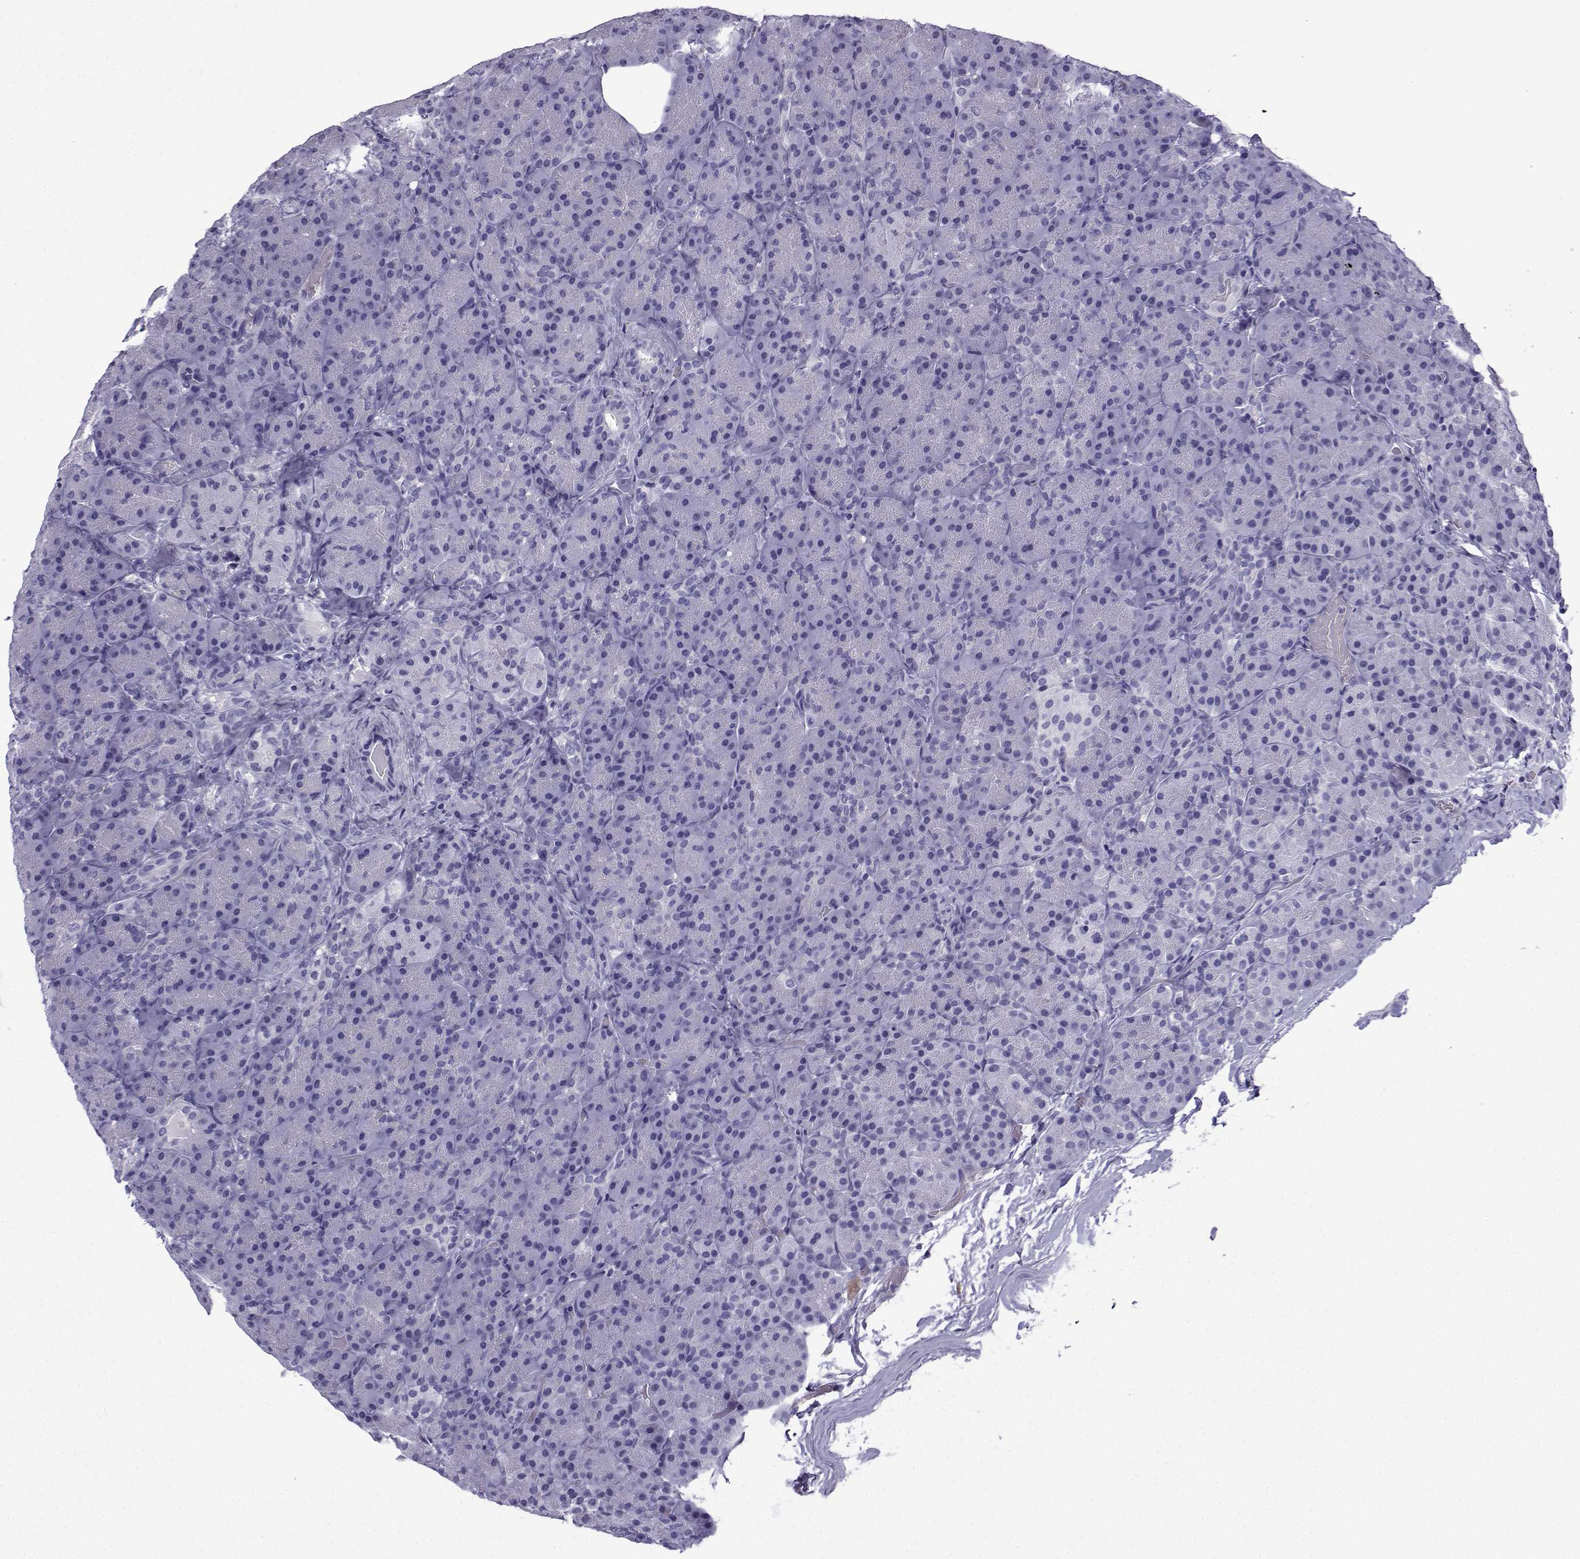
{"staining": {"intensity": "negative", "quantity": "none", "location": "none"}, "tissue": "pancreas", "cell_type": "Exocrine glandular cells", "image_type": "normal", "snomed": [{"axis": "morphology", "description": "Normal tissue, NOS"}, {"axis": "topography", "description": "Pancreas"}], "caption": "Human pancreas stained for a protein using immunohistochemistry (IHC) reveals no positivity in exocrine glandular cells.", "gene": "ACRBP", "patient": {"sex": "male", "age": 57}}